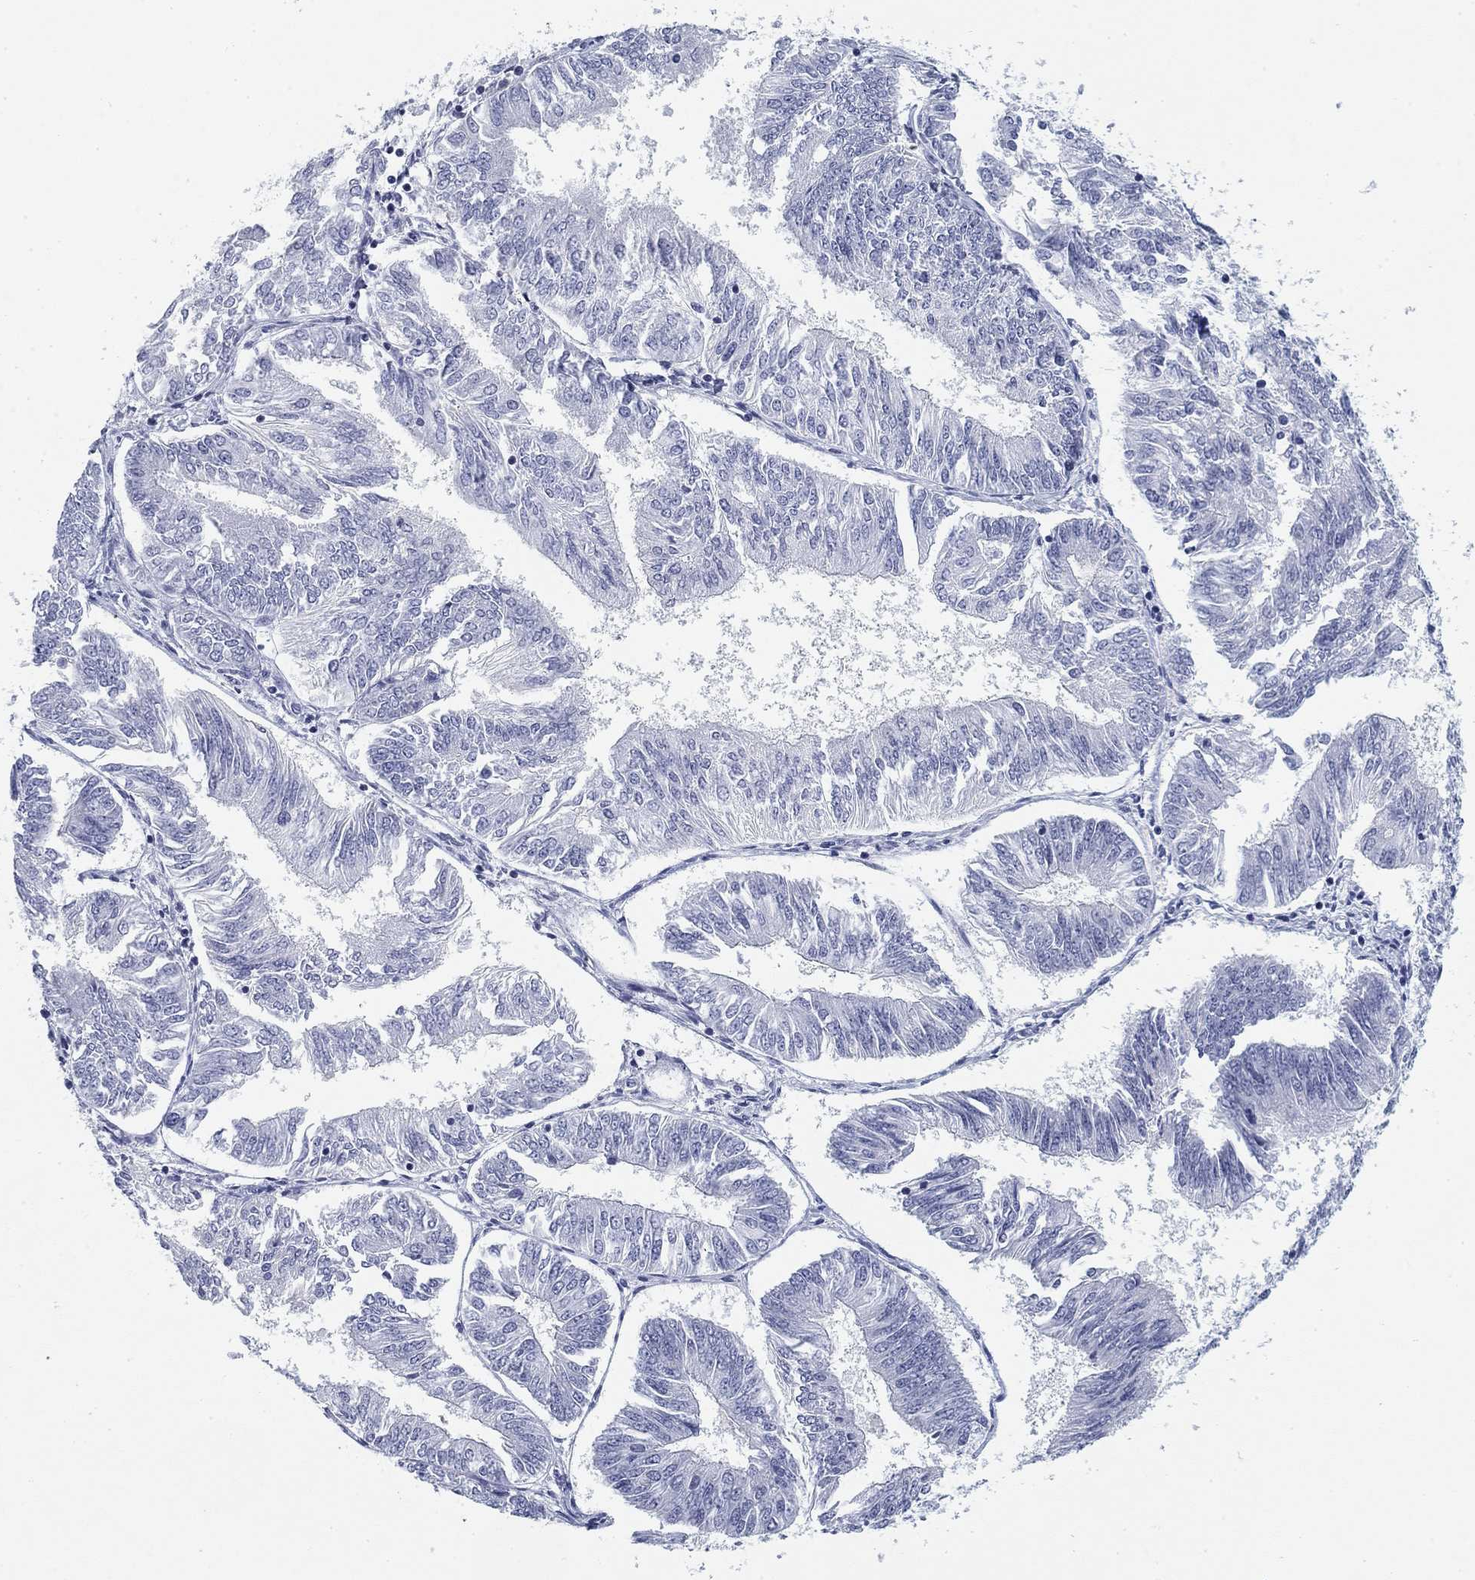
{"staining": {"intensity": "negative", "quantity": "none", "location": "none"}, "tissue": "endometrial cancer", "cell_type": "Tumor cells", "image_type": "cancer", "snomed": [{"axis": "morphology", "description": "Adenocarcinoma, NOS"}, {"axis": "topography", "description": "Endometrium"}], "caption": "High power microscopy image of an IHC image of adenocarcinoma (endometrial), revealing no significant positivity in tumor cells.", "gene": "CD79B", "patient": {"sex": "female", "age": 58}}